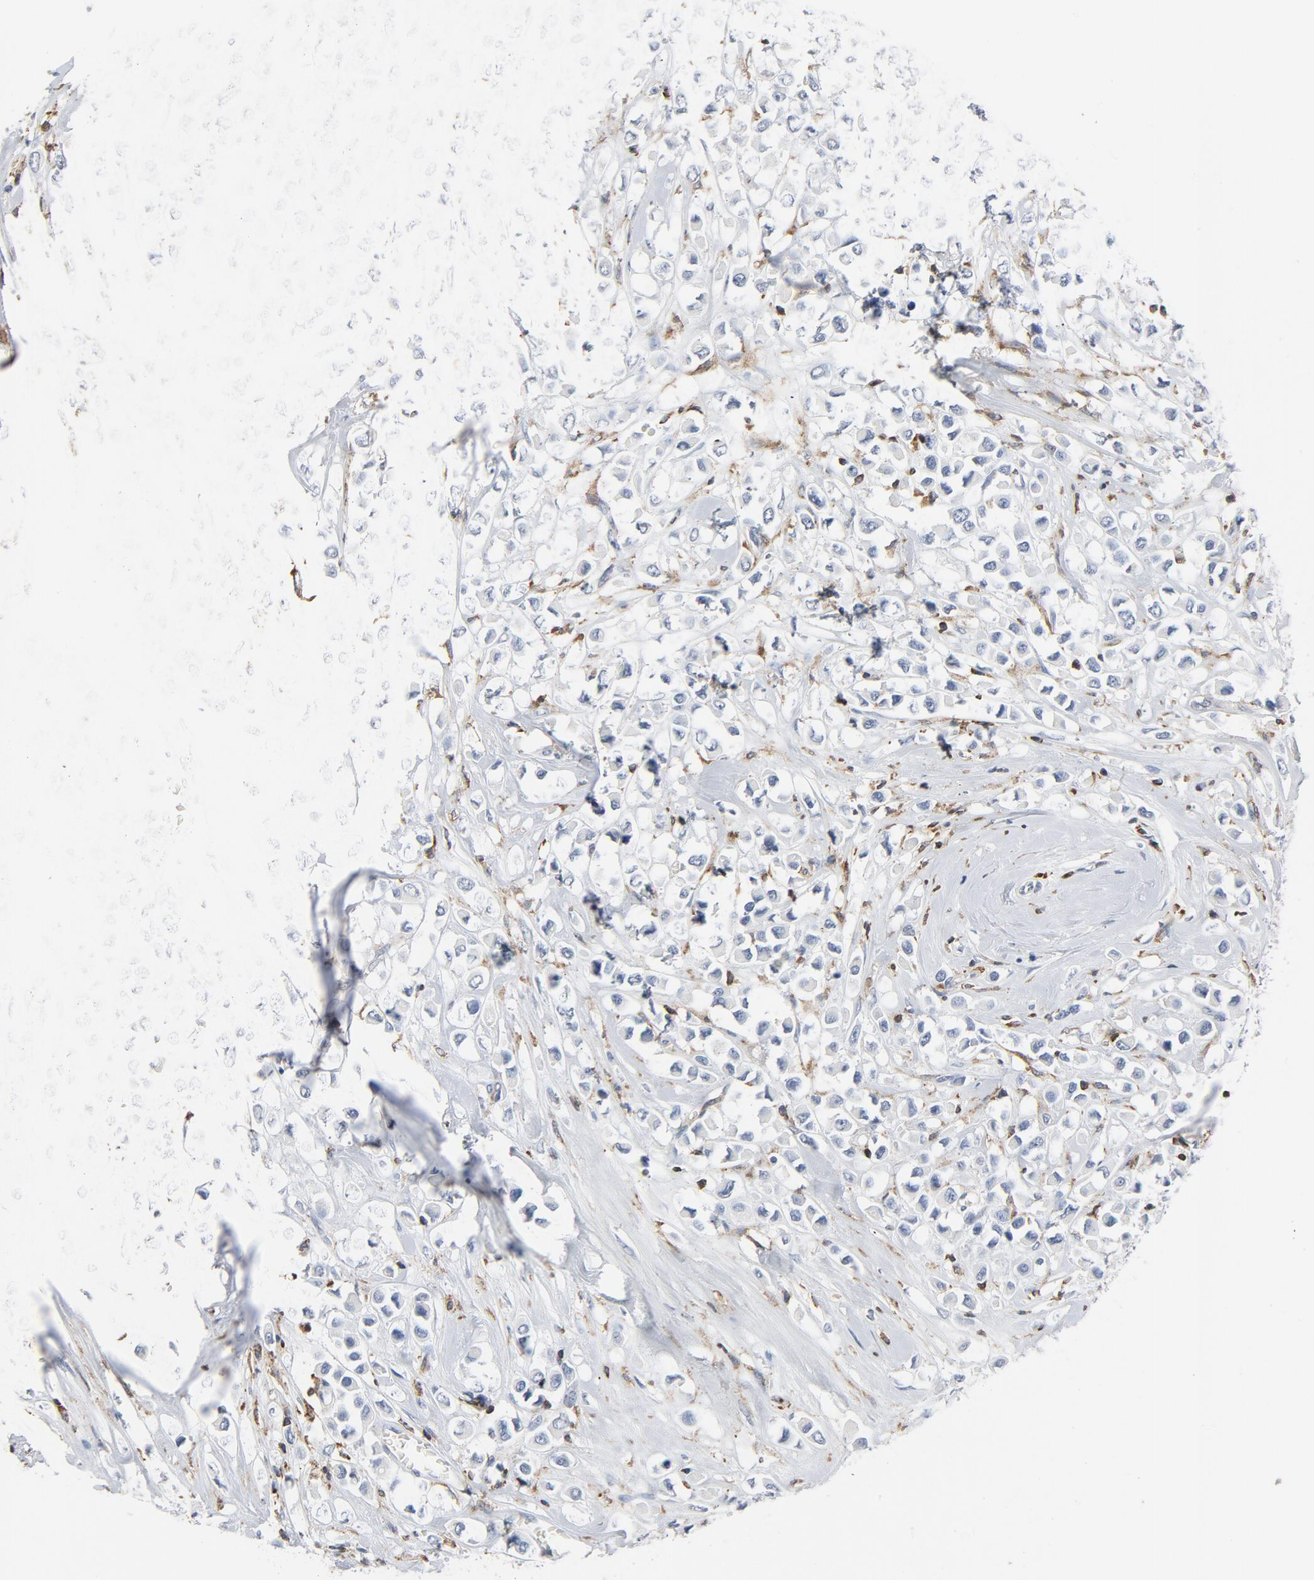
{"staining": {"intensity": "negative", "quantity": "none", "location": "none"}, "tissue": "breast cancer", "cell_type": "Tumor cells", "image_type": "cancer", "snomed": [{"axis": "morphology", "description": "Duct carcinoma"}, {"axis": "topography", "description": "Breast"}], "caption": "Tumor cells show no significant staining in breast cancer (infiltrating ductal carcinoma).", "gene": "LCP2", "patient": {"sex": "female", "age": 61}}